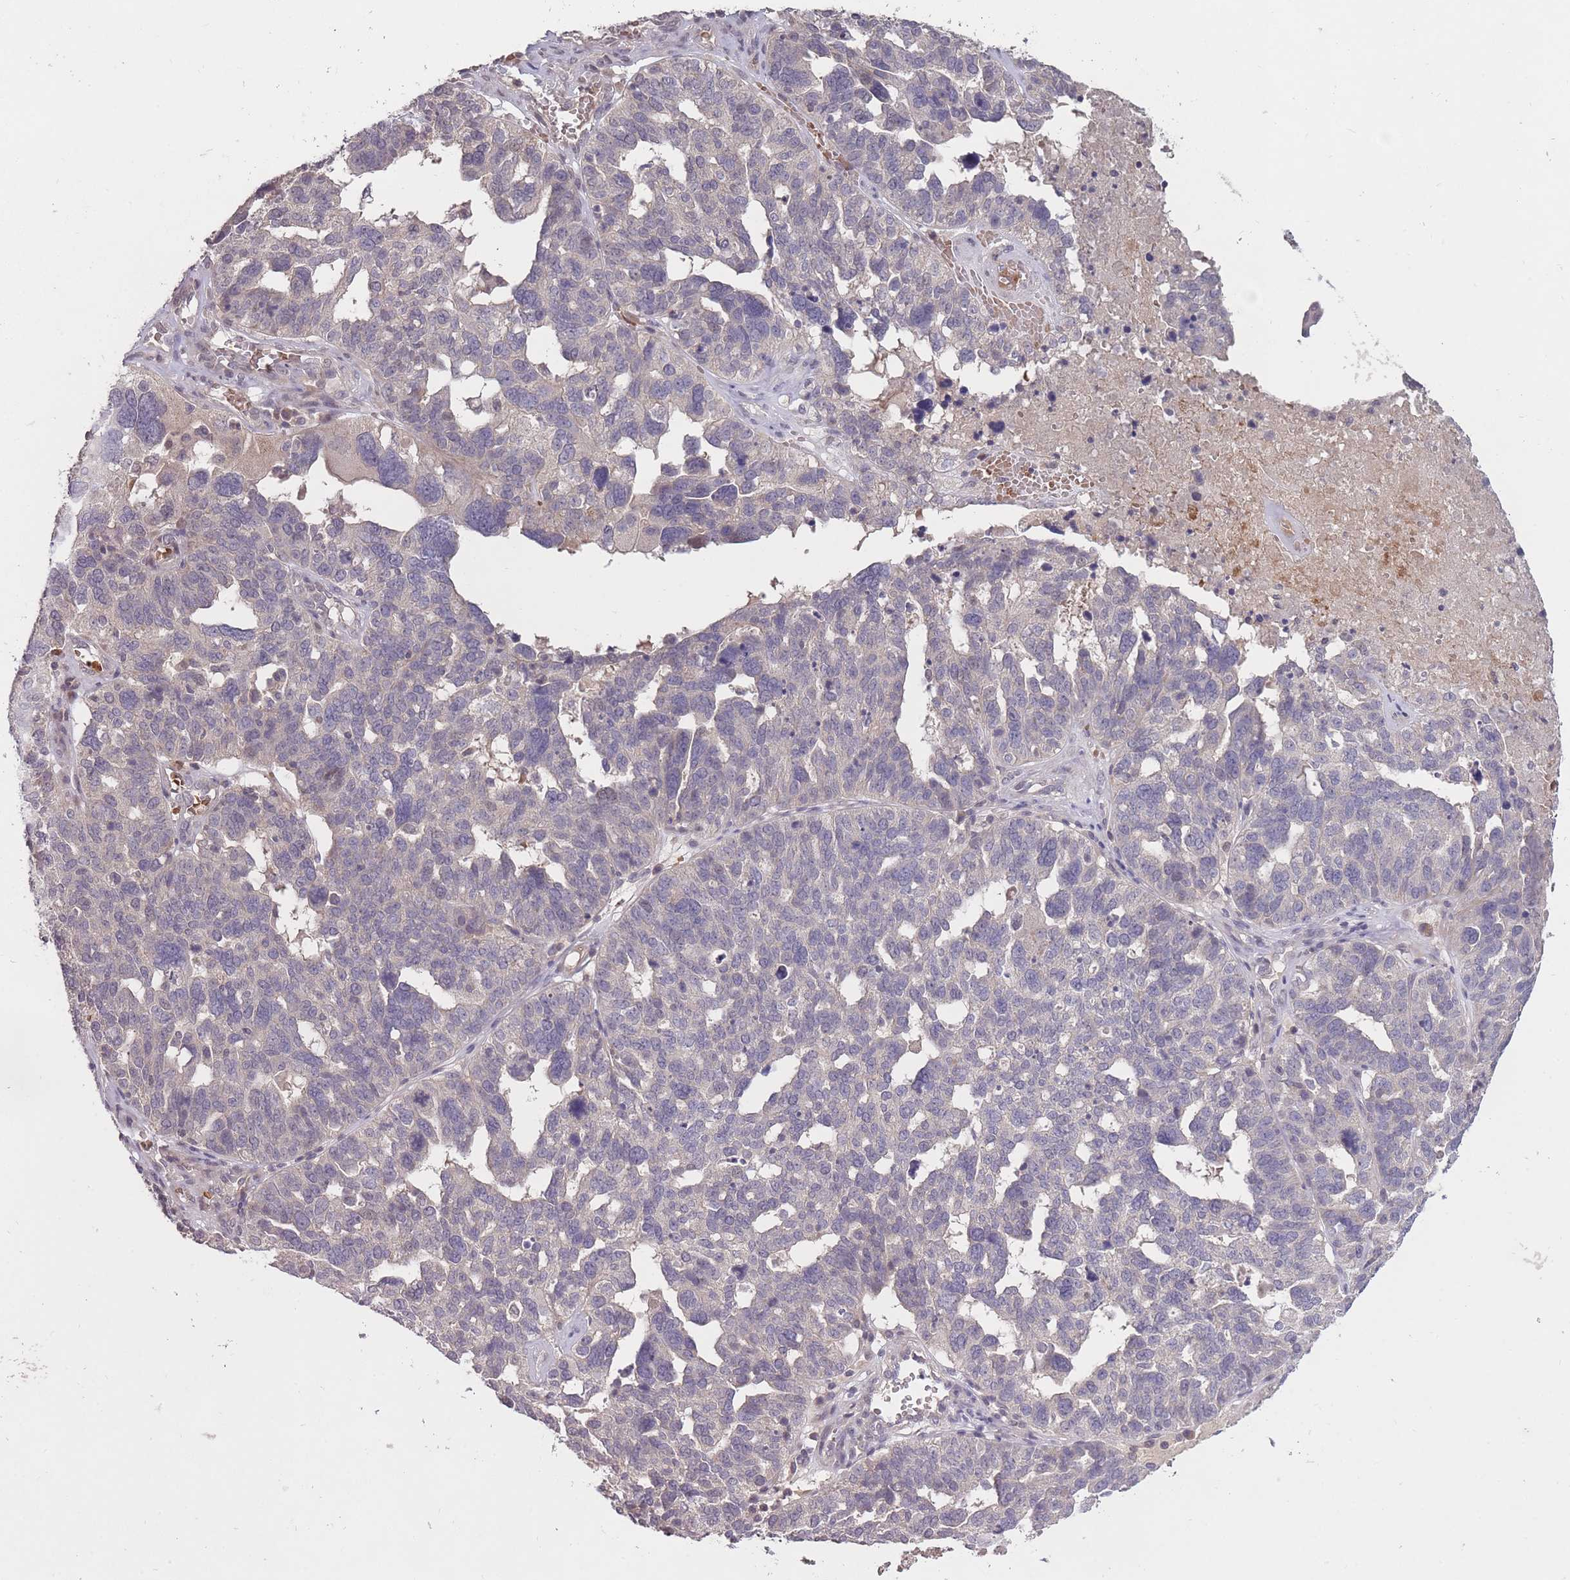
{"staining": {"intensity": "negative", "quantity": "none", "location": "none"}, "tissue": "ovarian cancer", "cell_type": "Tumor cells", "image_type": "cancer", "snomed": [{"axis": "morphology", "description": "Cystadenocarcinoma, serous, NOS"}, {"axis": "topography", "description": "Ovary"}], "caption": "Immunohistochemical staining of ovarian serous cystadenocarcinoma shows no significant staining in tumor cells. Brightfield microscopy of immunohistochemistry stained with DAB (brown) and hematoxylin (blue), captured at high magnification.", "gene": "ADCYAP1R1", "patient": {"sex": "female", "age": 59}}